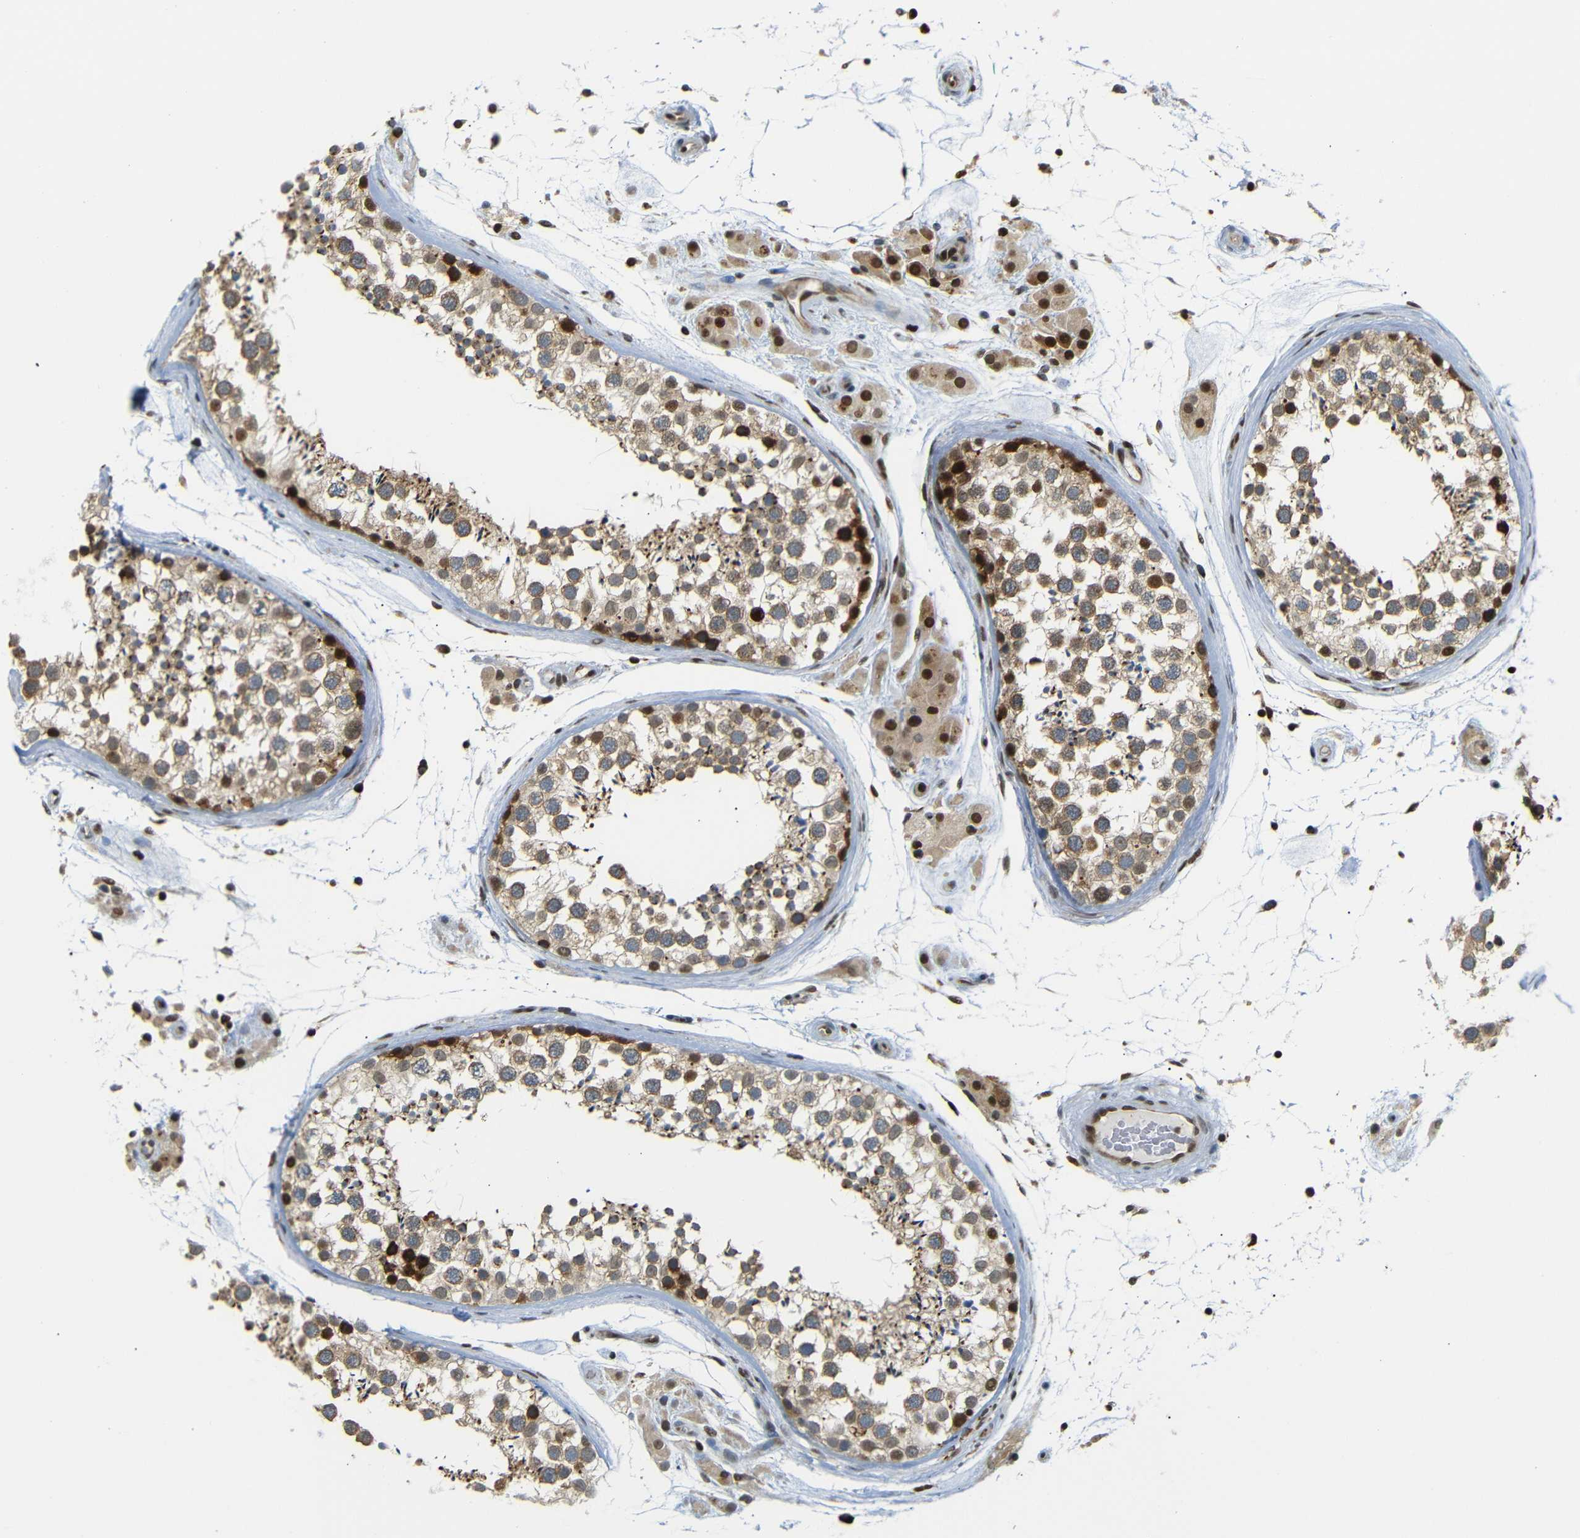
{"staining": {"intensity": "moderate", "quantity": ">75%", "location": "cytoplasmic/membranous"}, "tissue": "testis", "cell_type": "Cells in seminiferous ducts", "image_type": "normal", "snomed": [{"axis": "morphology", "description": "Normal tissue, NOS"}, {"axis": "topography", "description": "Testis"}], "caption": "Moderate cytoplasmic/membranous positivity for a protein is identified in approximately >75% of cells in seminiferous ducts of benign testis using immunohistochemistry.", "gene": "SPCS2", "patient": {"sex": "male", "age": 46}}